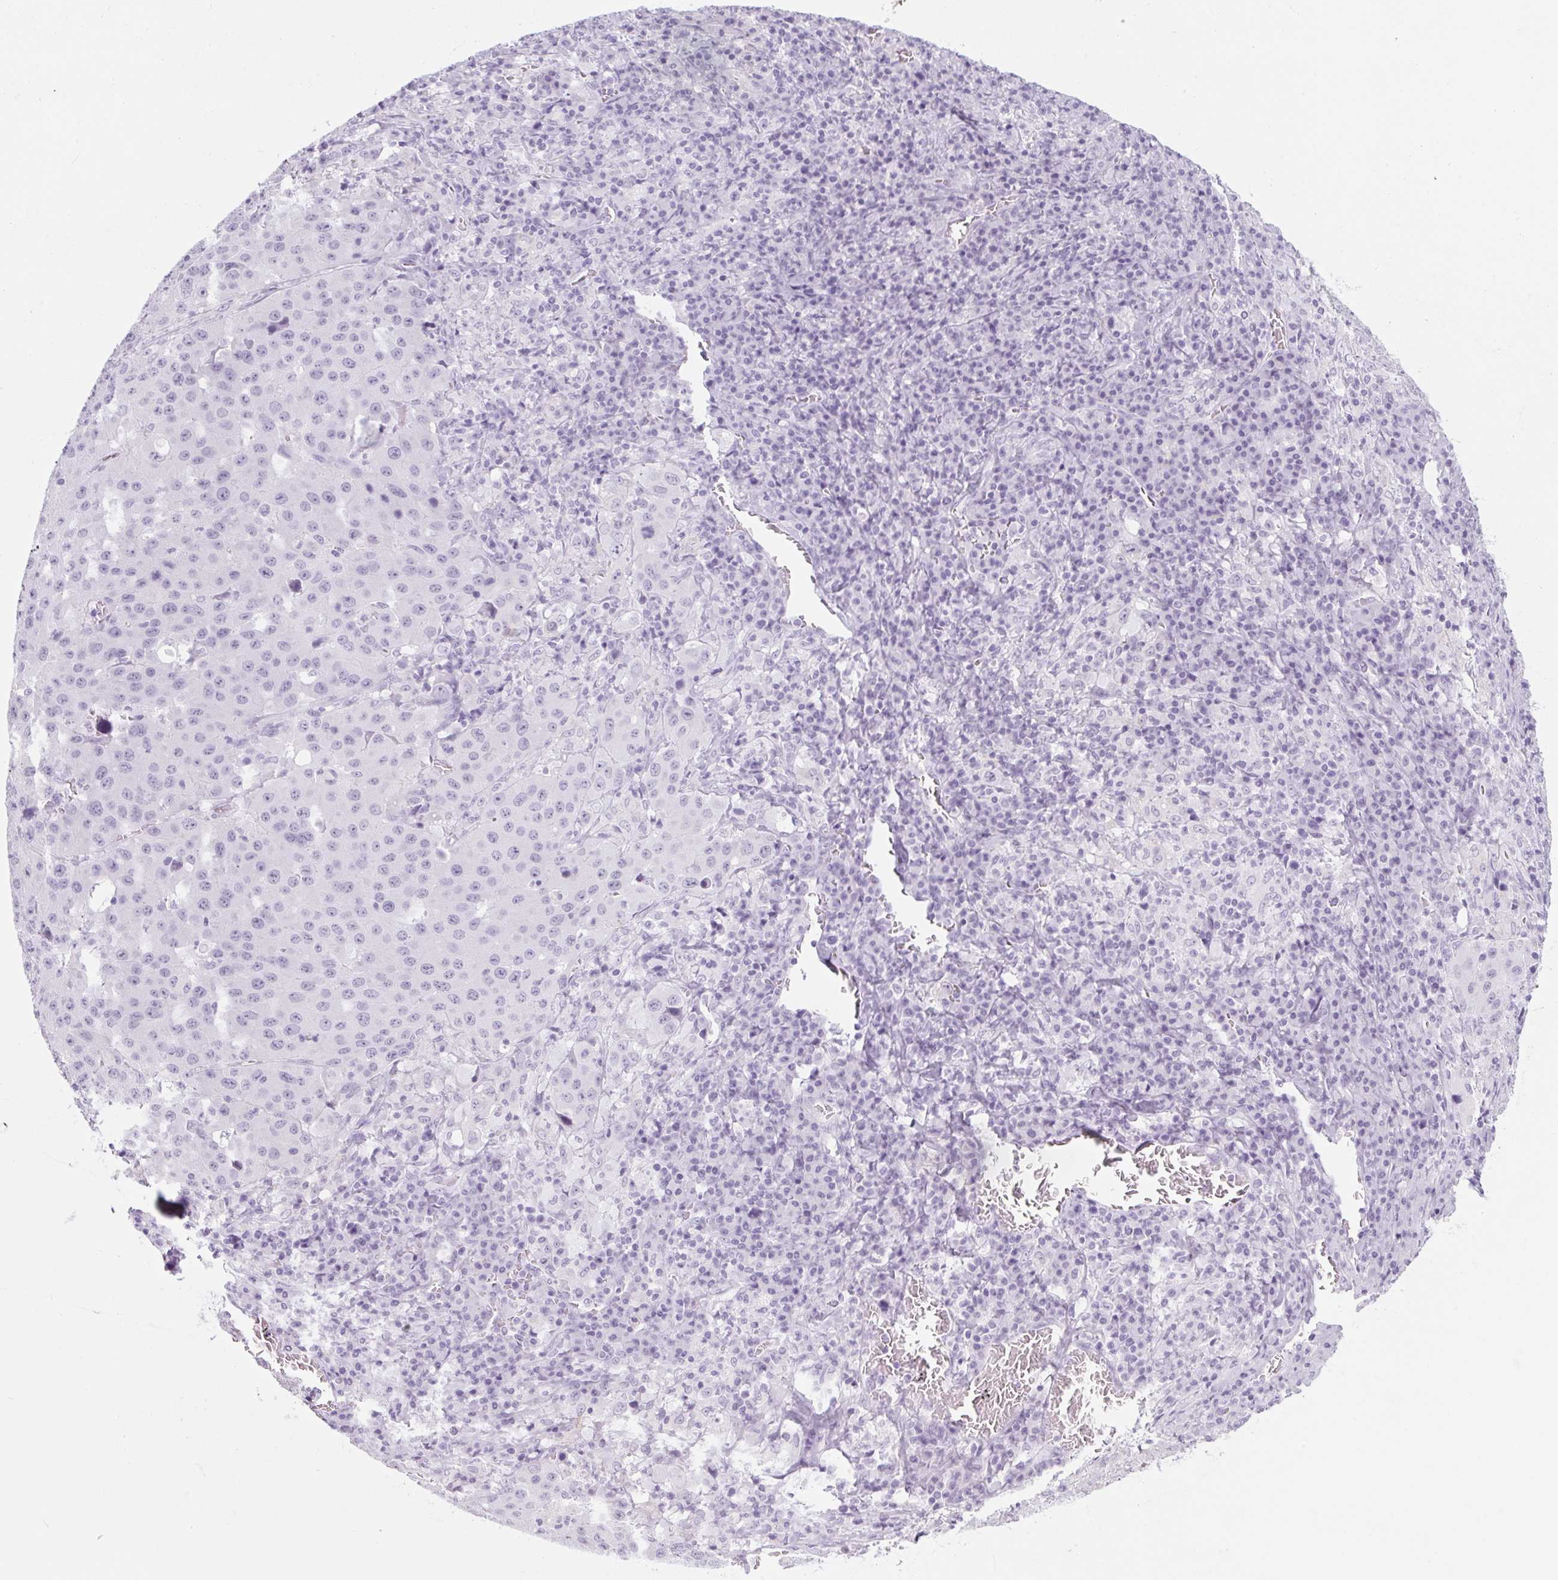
{"staining": {"intensity": "negative", "quantity": "none", "location": "none"}, "tissue": "stomach cancer", "cell_type": "Tumor cells", "image_type": "cancer", "snomed": [{"axis": "morphology", "description": "Adenocarcinoma, NOS"}, {"axis": "topography", "description": "Stomach"}], "caption": "This is an immunohistochemistry (IHC) photomicrograph of stomach adenocarcinoma. There is no positivity in tumor cells.", "gene": "RPTN", "patient": {"sex": "male", "age": 71}}